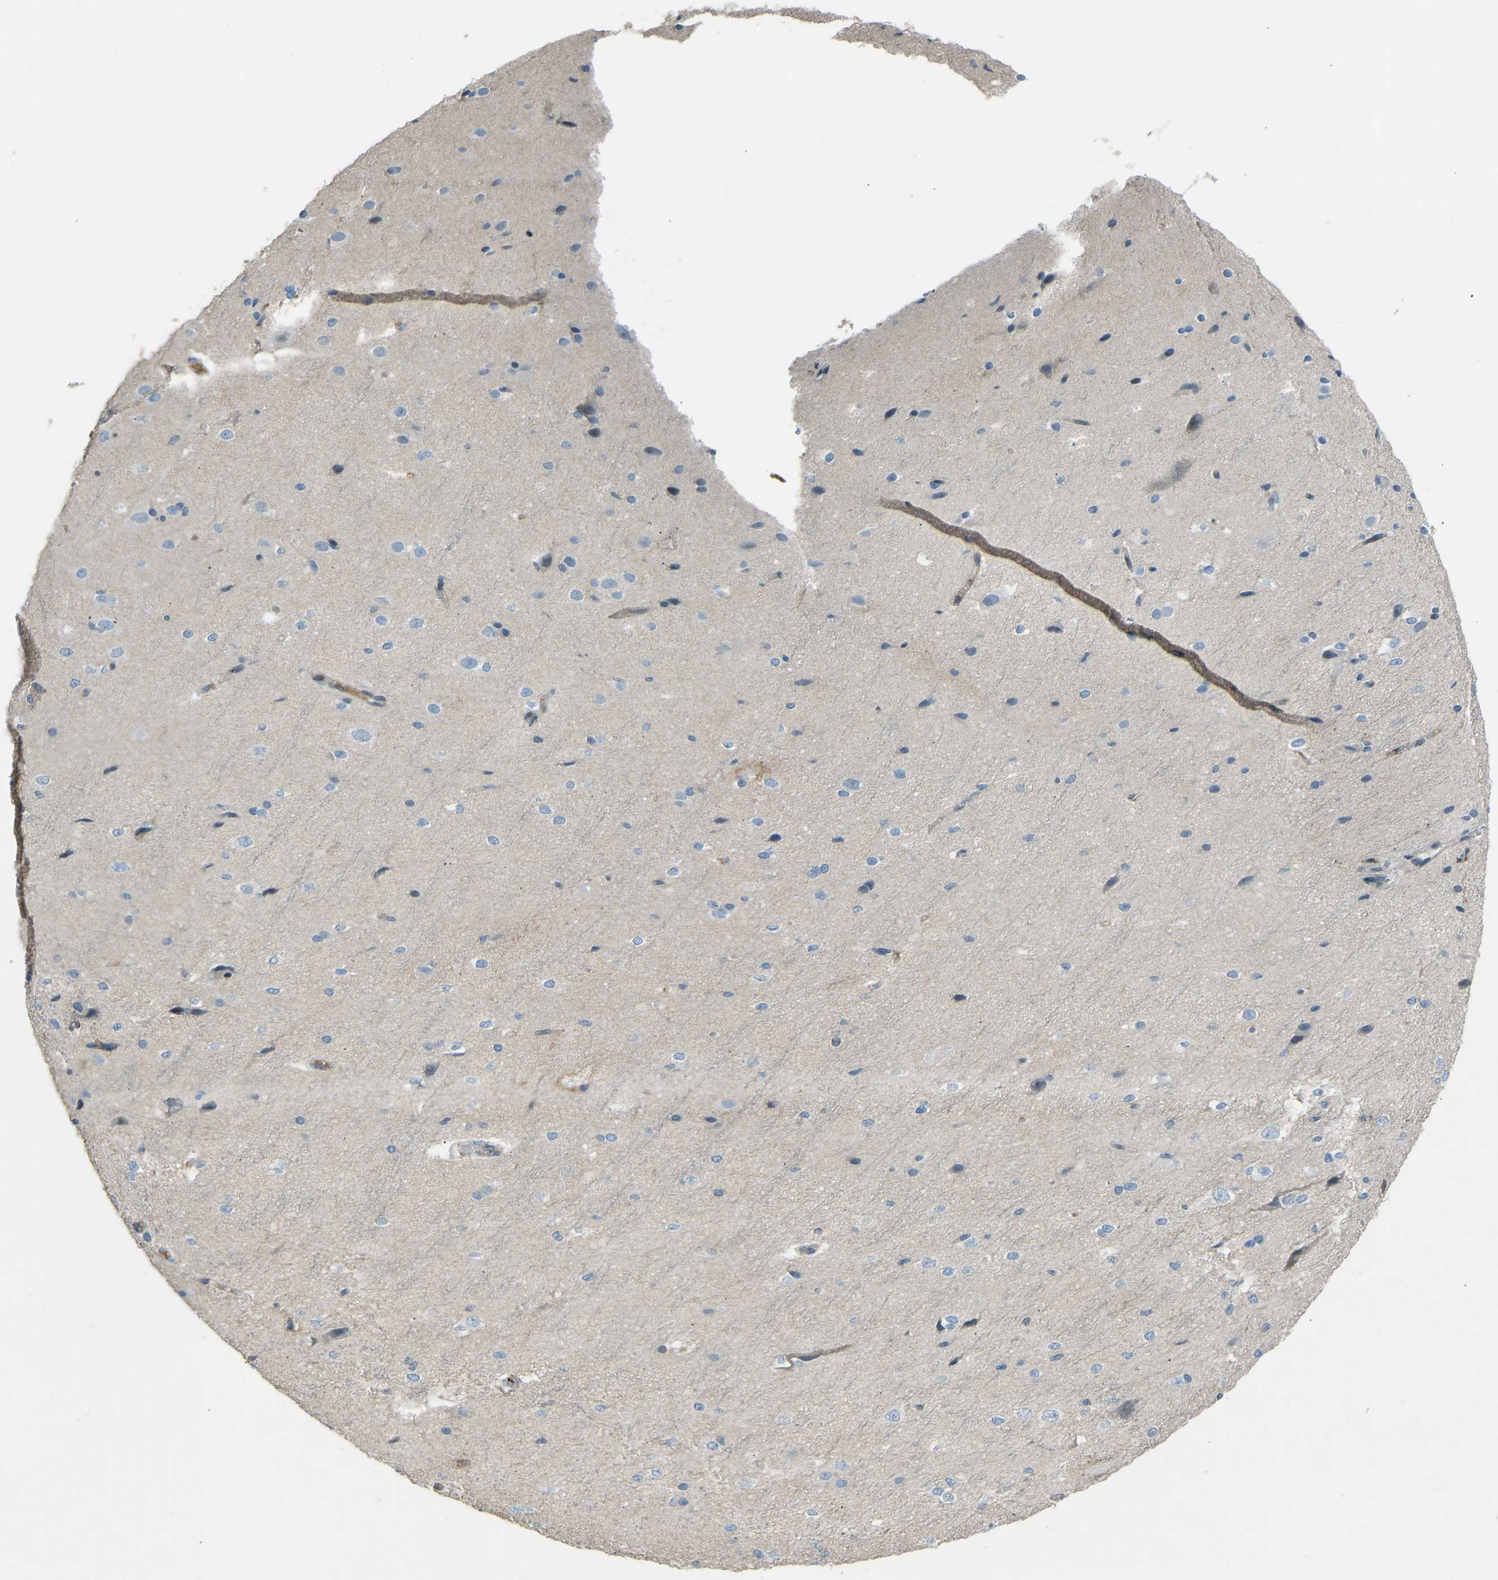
{"staining": {"intensity": "negative", "quantity": "none", "location": "none"}, "tissue": "cerebral cortex", "cell_type": "Endothelial cells", "image_type": "normal", "snomed": [{"axis": "morphology", "description": "Normal tissue, NOS"}, {"axis": "morphology", "description": "Developmental malformation"}, {"axis": "topography", "description": "Cerebral cortex"}], "caption": "Immunohistochemistry (IHC) of benign cerebral cortex reveals no positivity in endothelial cells. (DAB IHC, high magnification).", "gene": "FBLN2", "patient": {"sex": "female", "age": 30}}